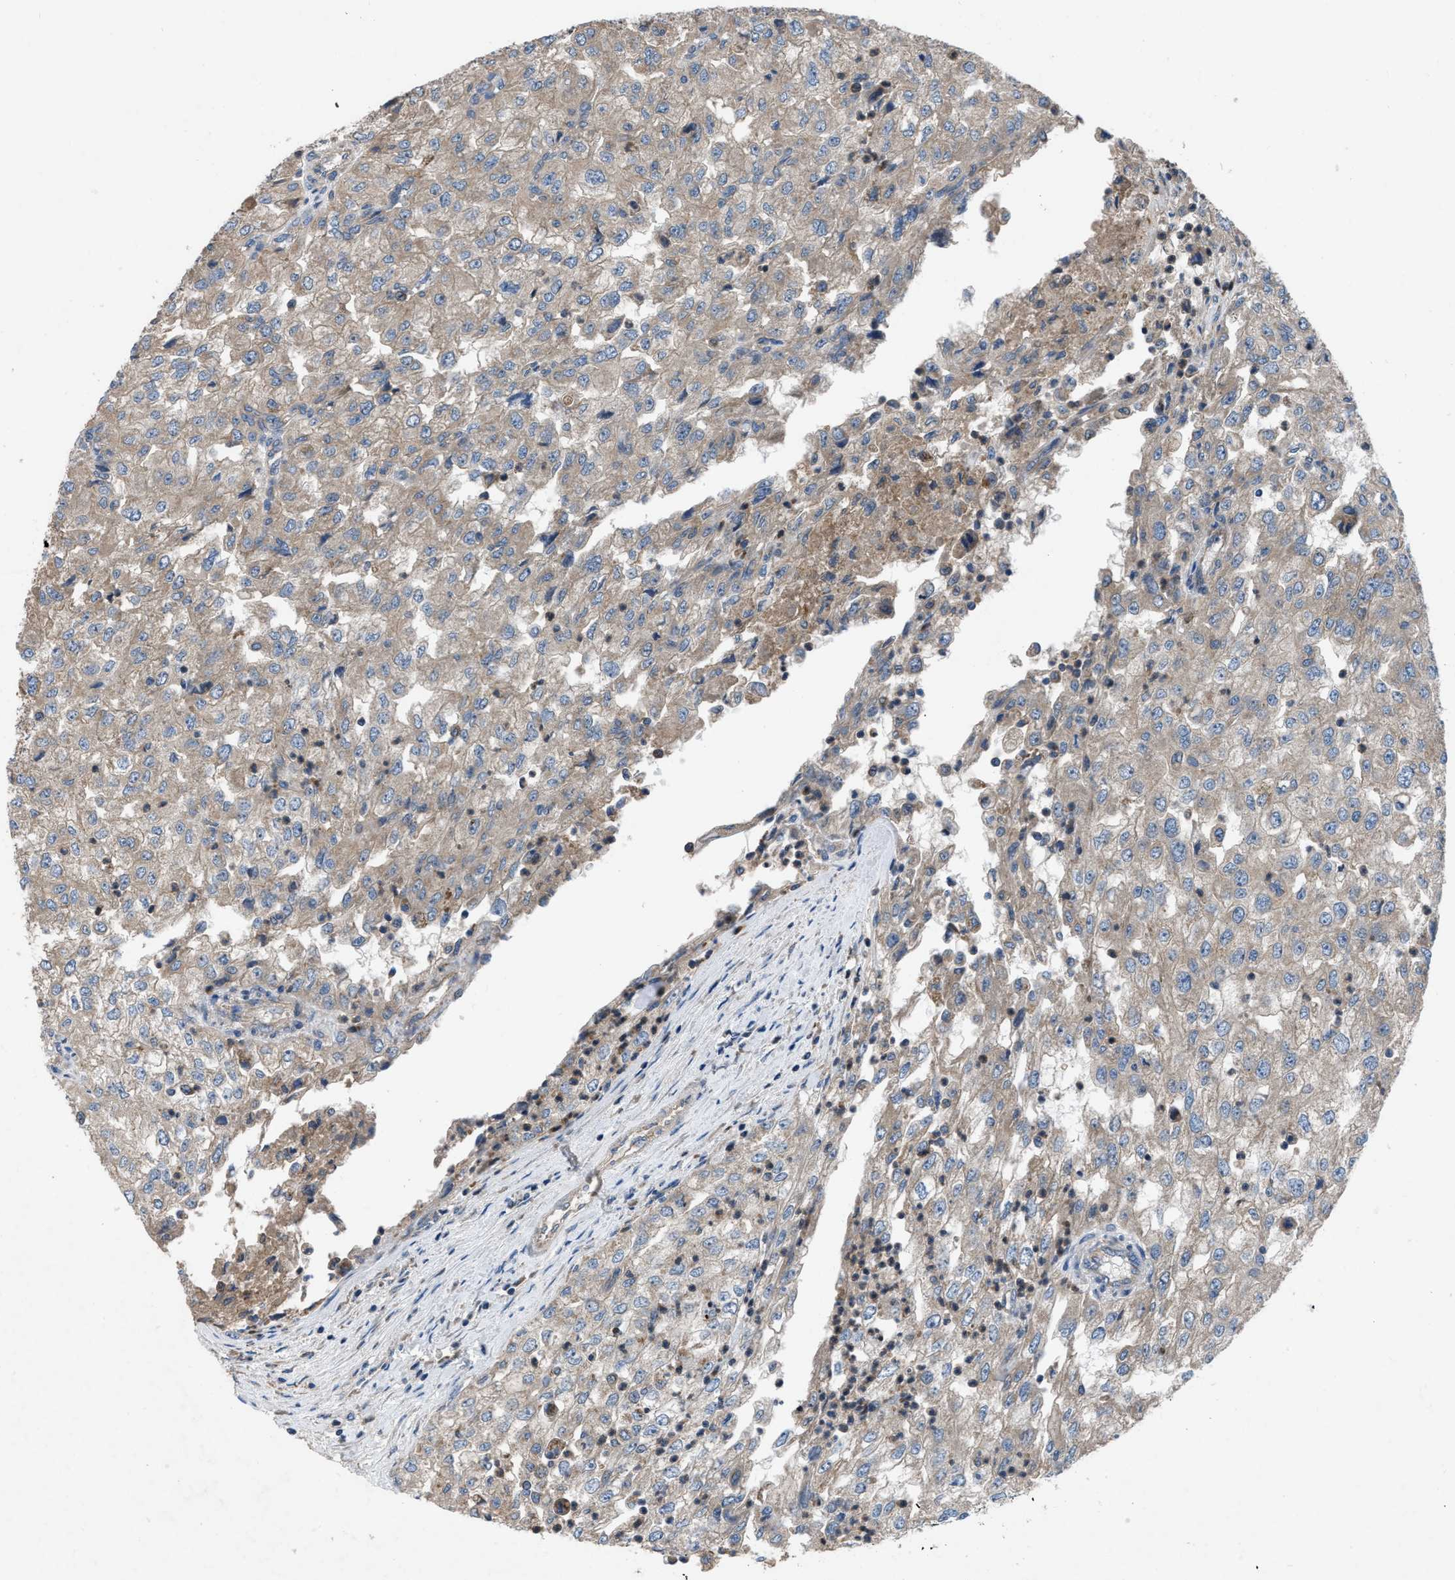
{"staining": {"intensity": "weak", "quantity": ">75%", "location": "cytoplasmic/membranous"}, "tissue": "renal cancer", "cell_type": "Tumor cells", "image_type": "cancer", "snomed": [{"axis": "morphology", "description": "Adenocarcinoma, NOS"}, {"axis": "topography", "description": "Kidney"}], "caption": "Immunohistochemistry histopathology image of human renal cancer (adenocarcinoma) stained for a protein (brown), which exhibits low levels of weak cytoplasmic/membranous positivity in approximately >75% of tumor cells.", "gene": "USP25", "patient": {"sex": "female", "age": 54}}